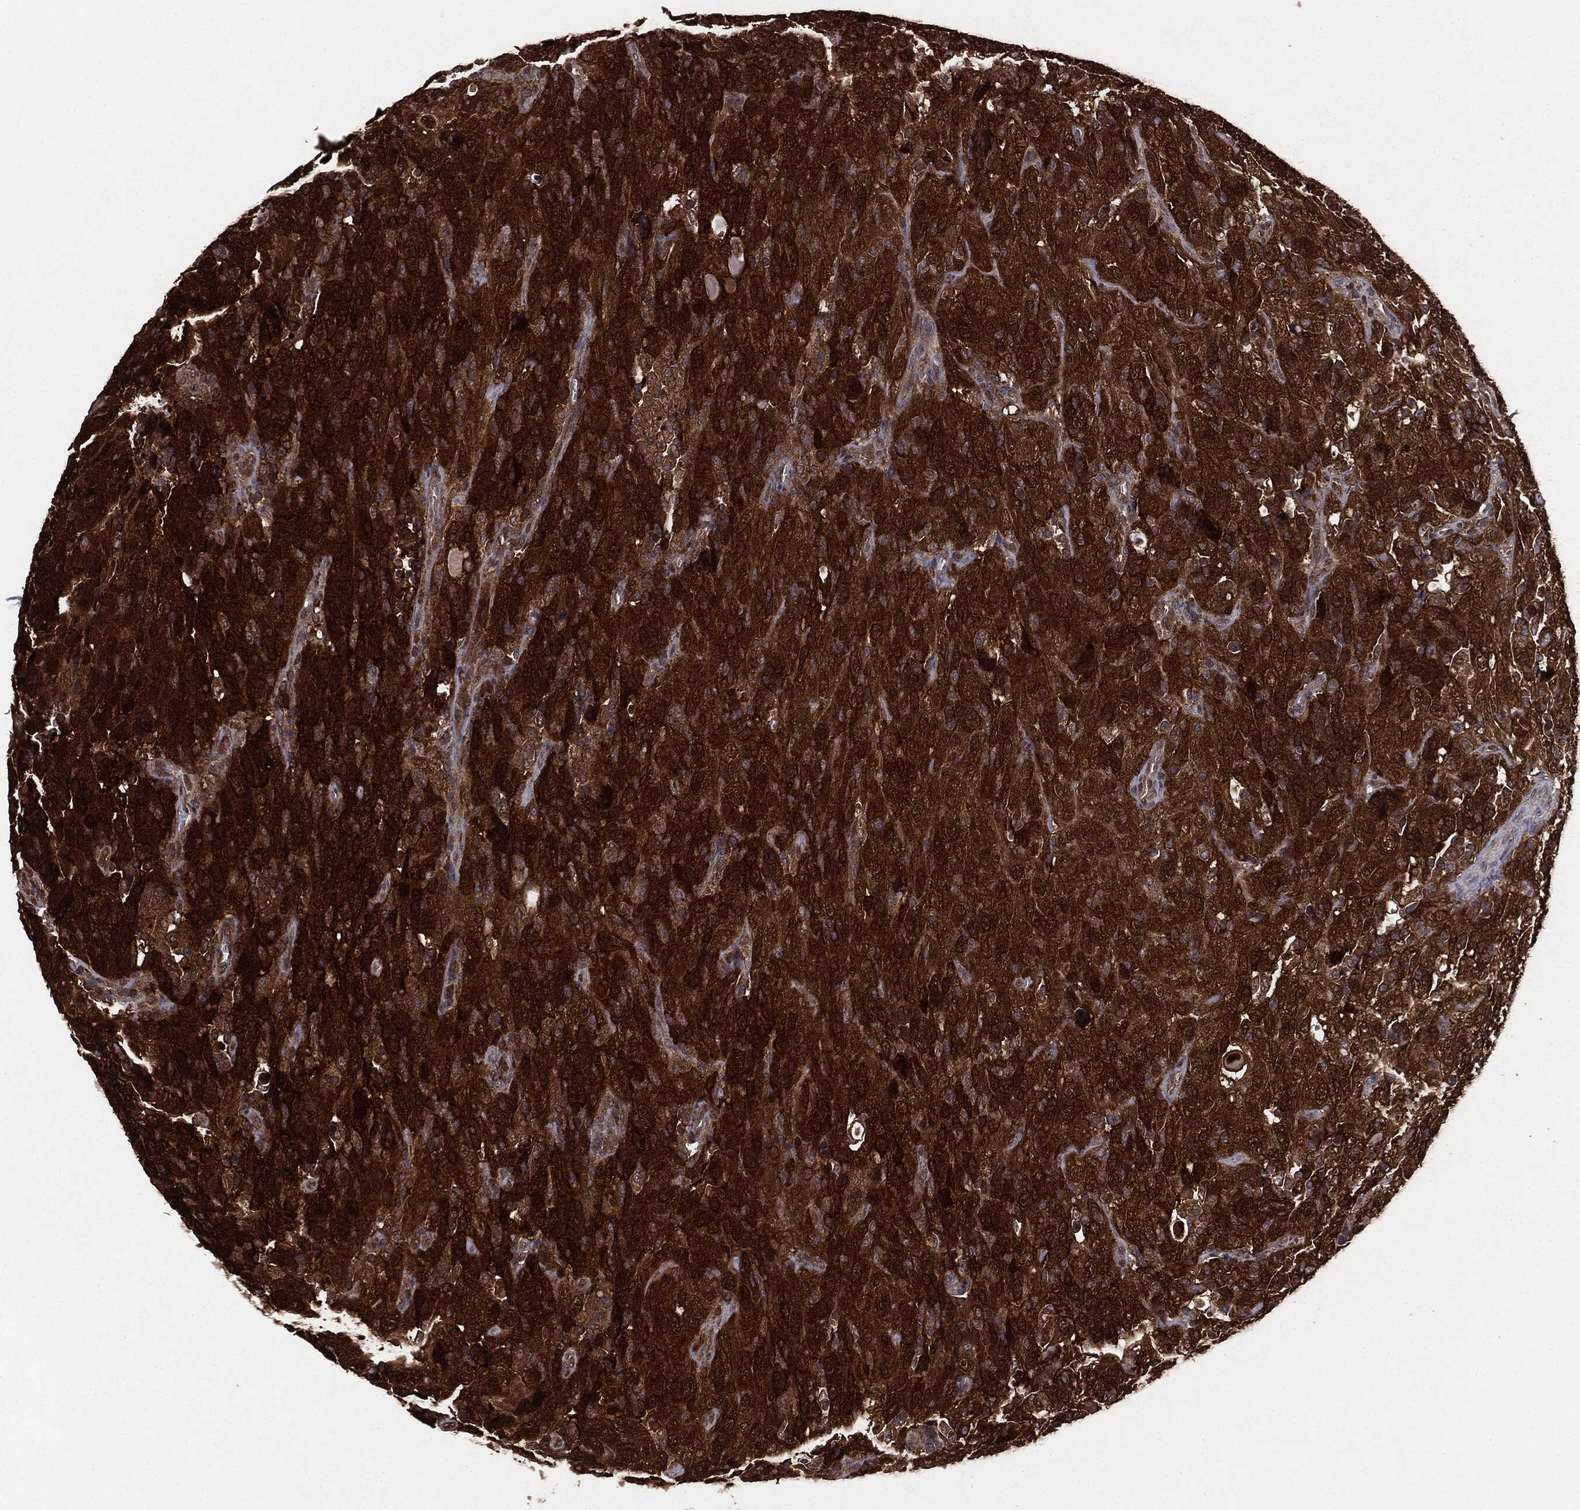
{"staining": {"intensity": "strong", "quantity": ">75%", "location": "cytoplasmic/membranous"}, "tissue": "urothelial cancer", "cell_type": "Tumor cells", "image_type": "cancer", "snomed": [{"axis": "morphology", "description": "Urothelial carcinoma, NOS"}, {"axis": "morphology", "description": "Urothelial carcinoma, High grade"}, {"axis": "topography", "description": "Urinary bladder"}], "caption": "Protein analysis of urothelial carcinoma (high-grade) tissue reveals strong cytoplasmic/membranous expression in approximately >75% of tumor cells. Nuclei are stained in blue.", "gene": "NME1", "patient": {"sex": "female", "age": 73}}